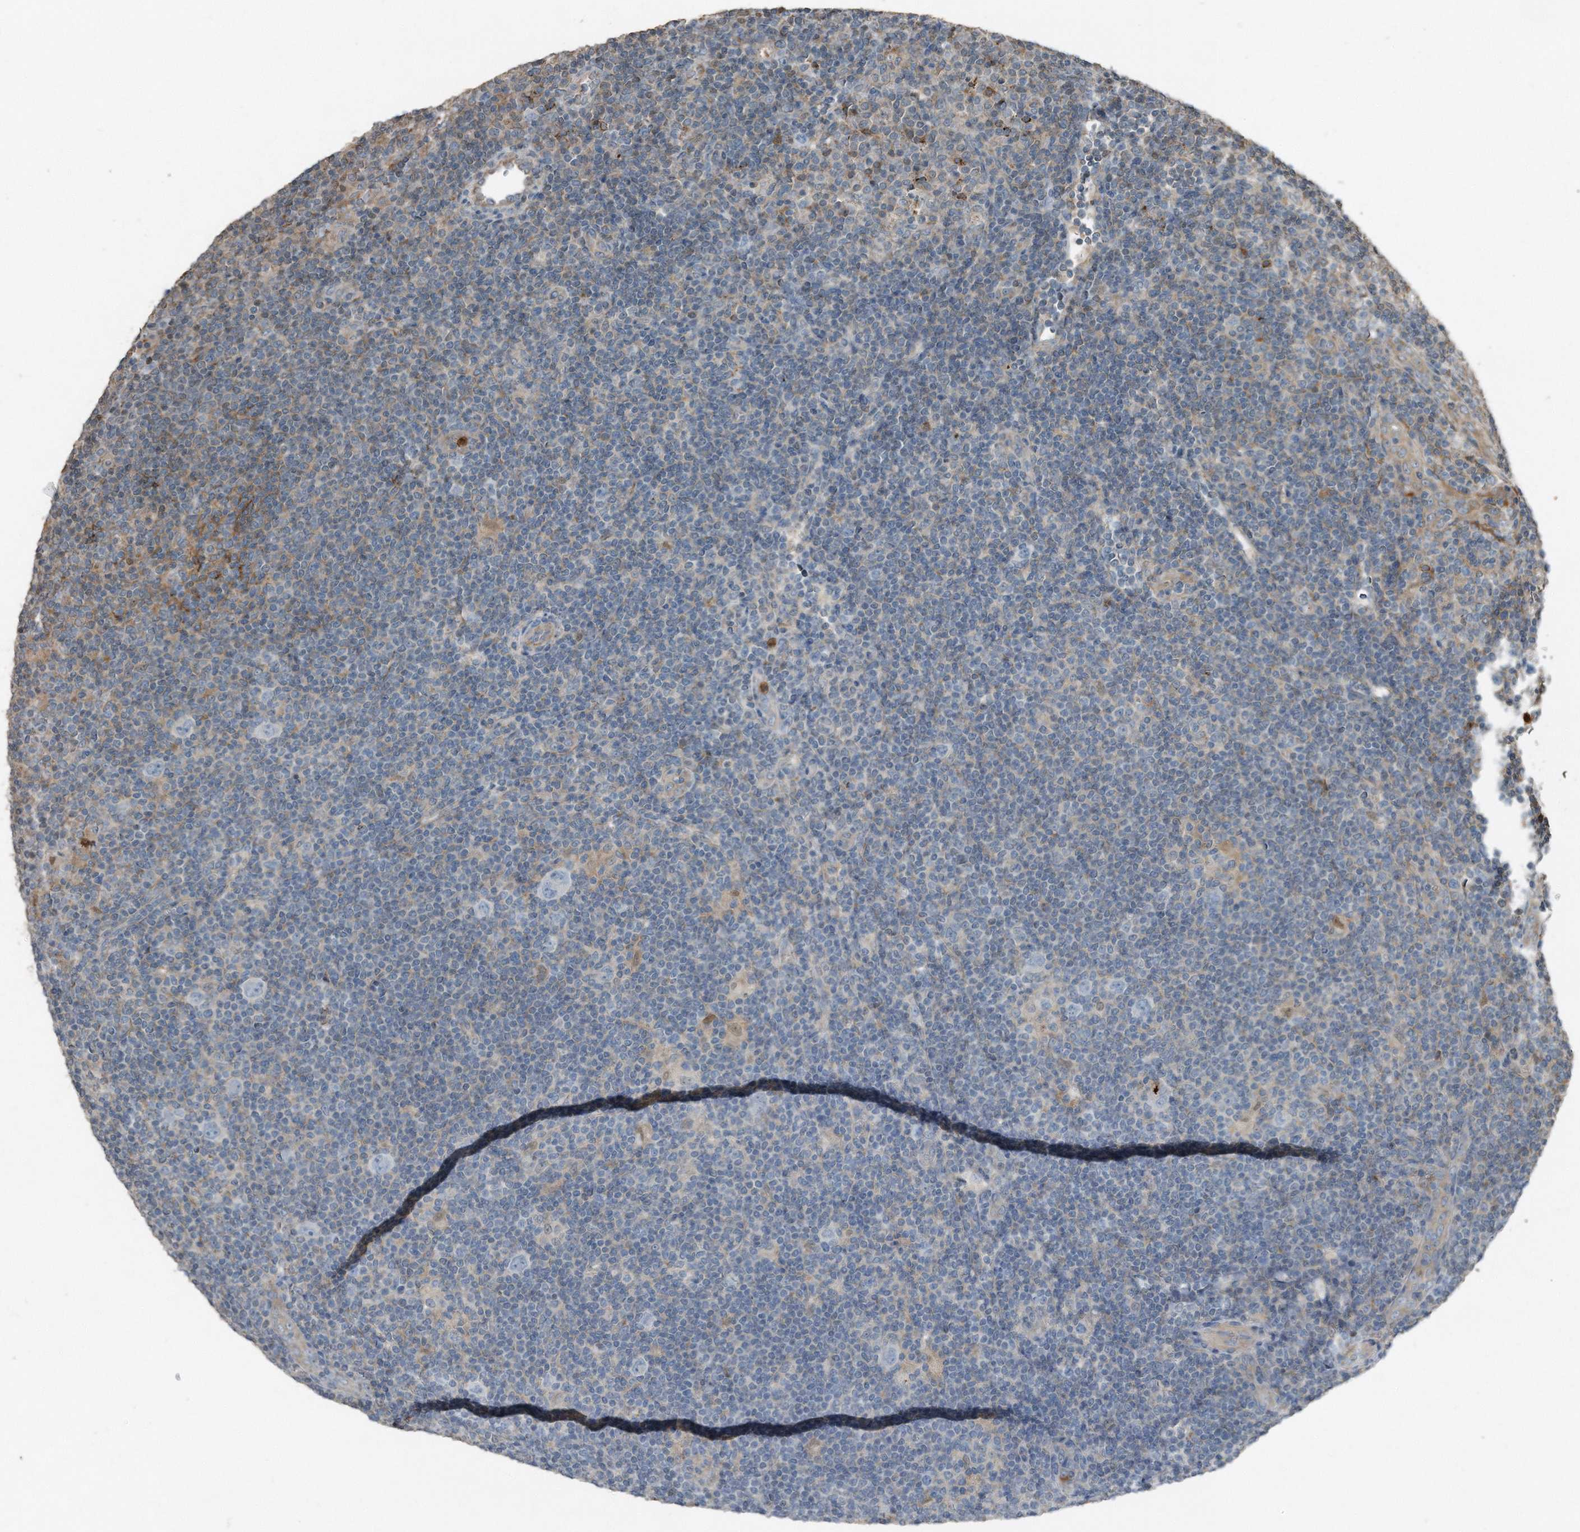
{"staining": {"intensity": "negative", "quantity": "none", "location": "none"}, "tissue": "lymphoma", "cell_type": "Tumor cells", "image_type": "cancer", "snomed": [{"axis": "morphology", "description": "Hodgkin's disease, NOS"}, {"axis": "topography", "description": "Lymph node"}], "caption": "High magnification brightfield microscopy of lymphoma stained with DAB (brown) and counterstained with hematoxylin (blue): tumor cells show no significant staining.", "gene": "C9", "patient": {"sex": "female", "age": 57}}